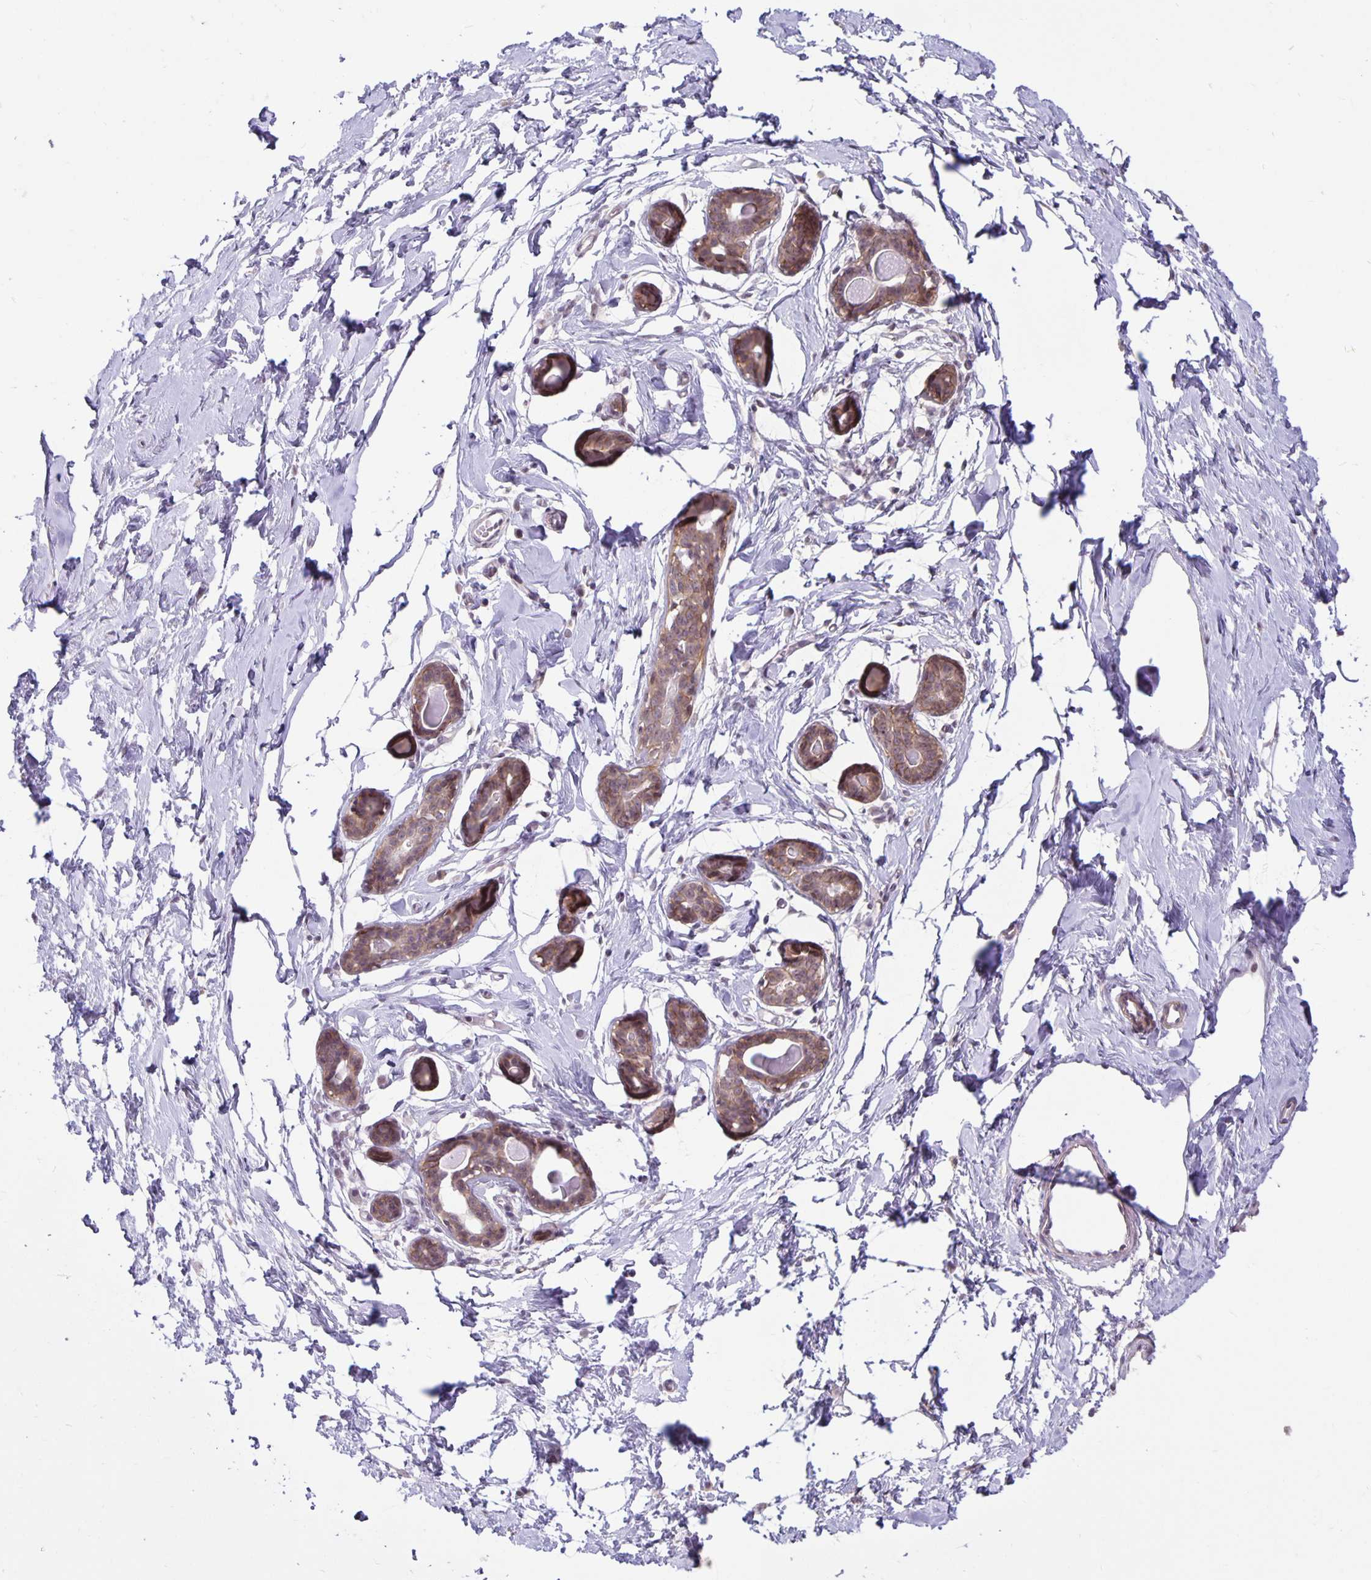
{"staining": {"intensity": "negative", "quantity": "none", "location": "none"}, "tissue": "breast", "cell_type": "Adipocytes", "image_type": "normal", "snomed": [{"axis": "morphology", "description": "Normal tissue, NOS"}, {"axis": "topography", "description": "Breast"}], "caption": "Human breast stained for a protein using immunohistochemistry reveals no staining in adipocytes.", "gene": "ARVCF", "patient": {"sex": "female", "age": 45}}